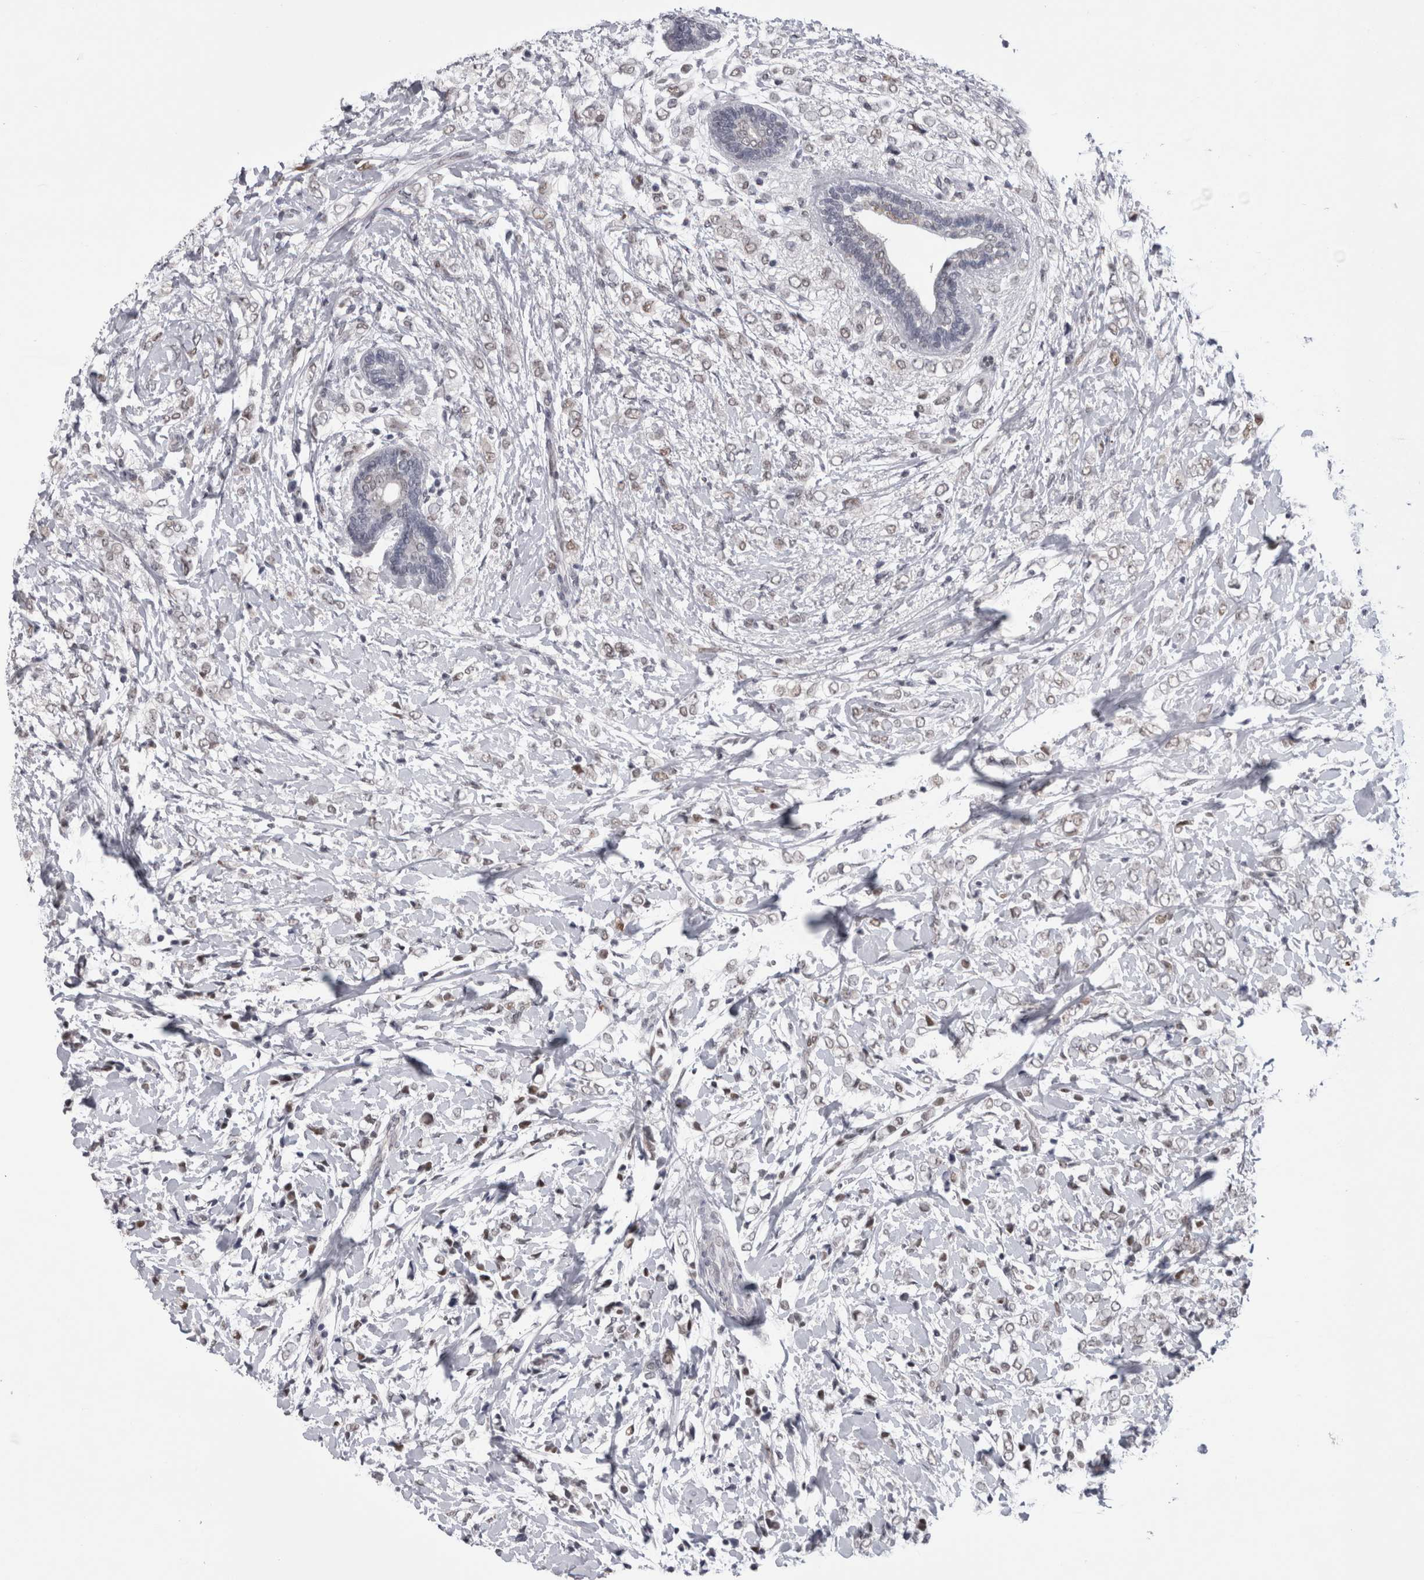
{"staining": {"intensity": "weak", "quantity": "<25%", "location": "nuclear"}, "tissue": "breast cancer", "cell_type": "Tumor cells", "image_type": "cancer", "snomed": [{"axis": "morphology", "description": "Normal tissue, NOS"}, {"axis": "morphology", "description": "Lobular carcinoma"}, {"axis": "topography", "description": "Breast"}], "caption": "This micrograph is of breast cancer stained with immunohistochemistry to label a protein in brown with the nuclei are counter-stained blue. There is no positivity in tumor cells.", "gene": "PSMB2", "patient": {"sex": "female", "age": 47}}